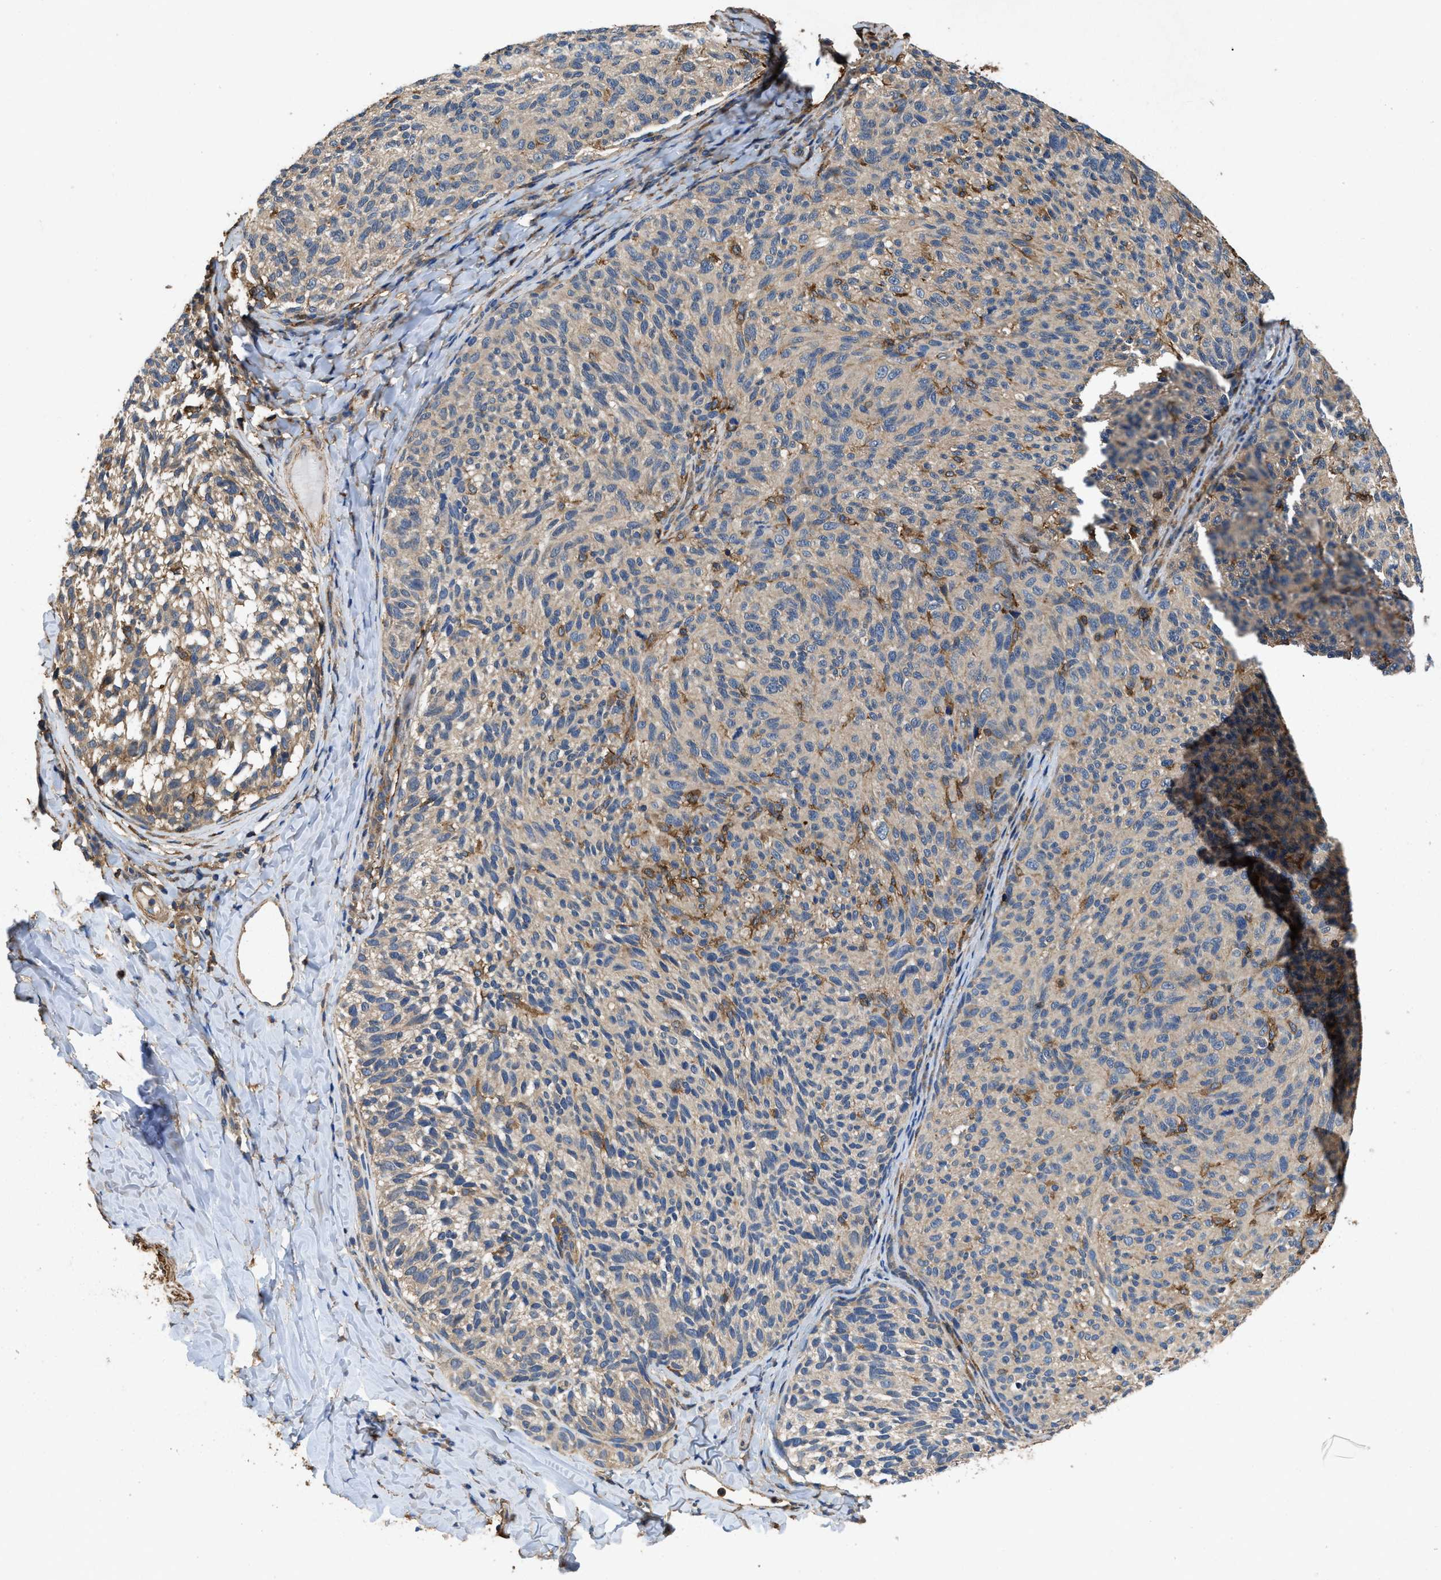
{"staining": {"intensity": "weak", "quantity": ">75%", "location": "cytoplasmic/membranous"}, "tissue": "melanoma", "cell_type": "Tumor cells", "image_type": "cancer", "snomed": [{"axis": "morphology", "description": "Malignant melanoma, NOS"}, {"axis": "topography", "description": "Skin"}], "caption": "Approximately >75% of tumor cells in human melanoma show weak cytoplasmic/membranous protein staining as visualized by brown immunohistochemical staining.", "gene": "LINGO2", "patient": {"sex": "female", "age": 73}}